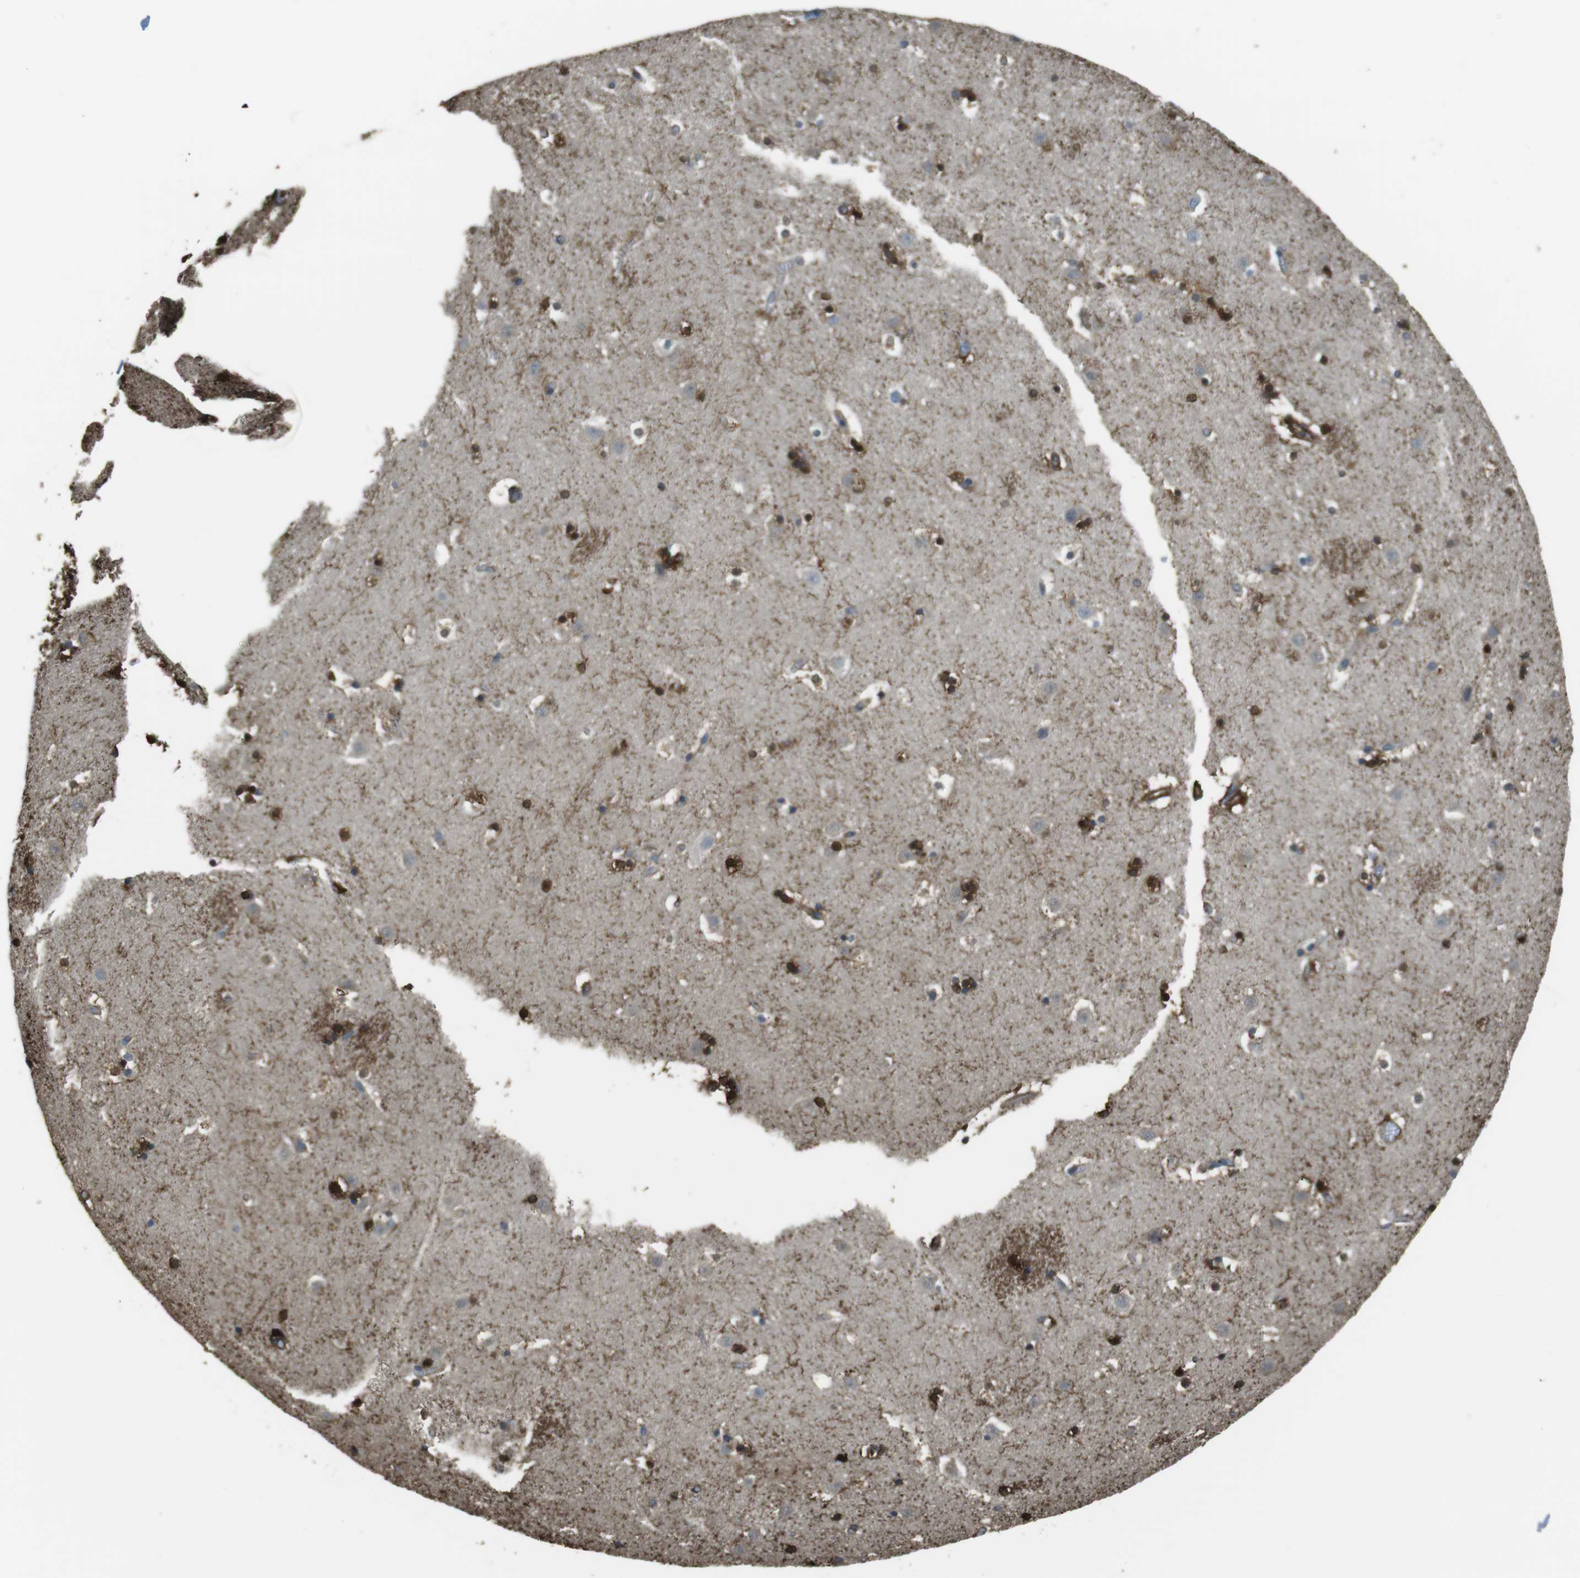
{"staining": {"intensity": "strong", "quantity": ">75%", "location": "cytoplasmic/membranous,nuclear"}, "tissue": "caudate", "cell_type": "Glial cells", "image_type": "normal", "snomed": [{"axis": "morphology", "description": "Normal tissue, NOS"}, {"axis": "topography", "description": "Lateral ventricle wall"}], "caption": "The photomicrograph exhibits a brown stain indicating the presence of a protein in the cytoplasmic/membranous,nuclear of glial cells in caudate.", "gene": "SFT2D1", "patient": {"sex": "male", "age": 45}}